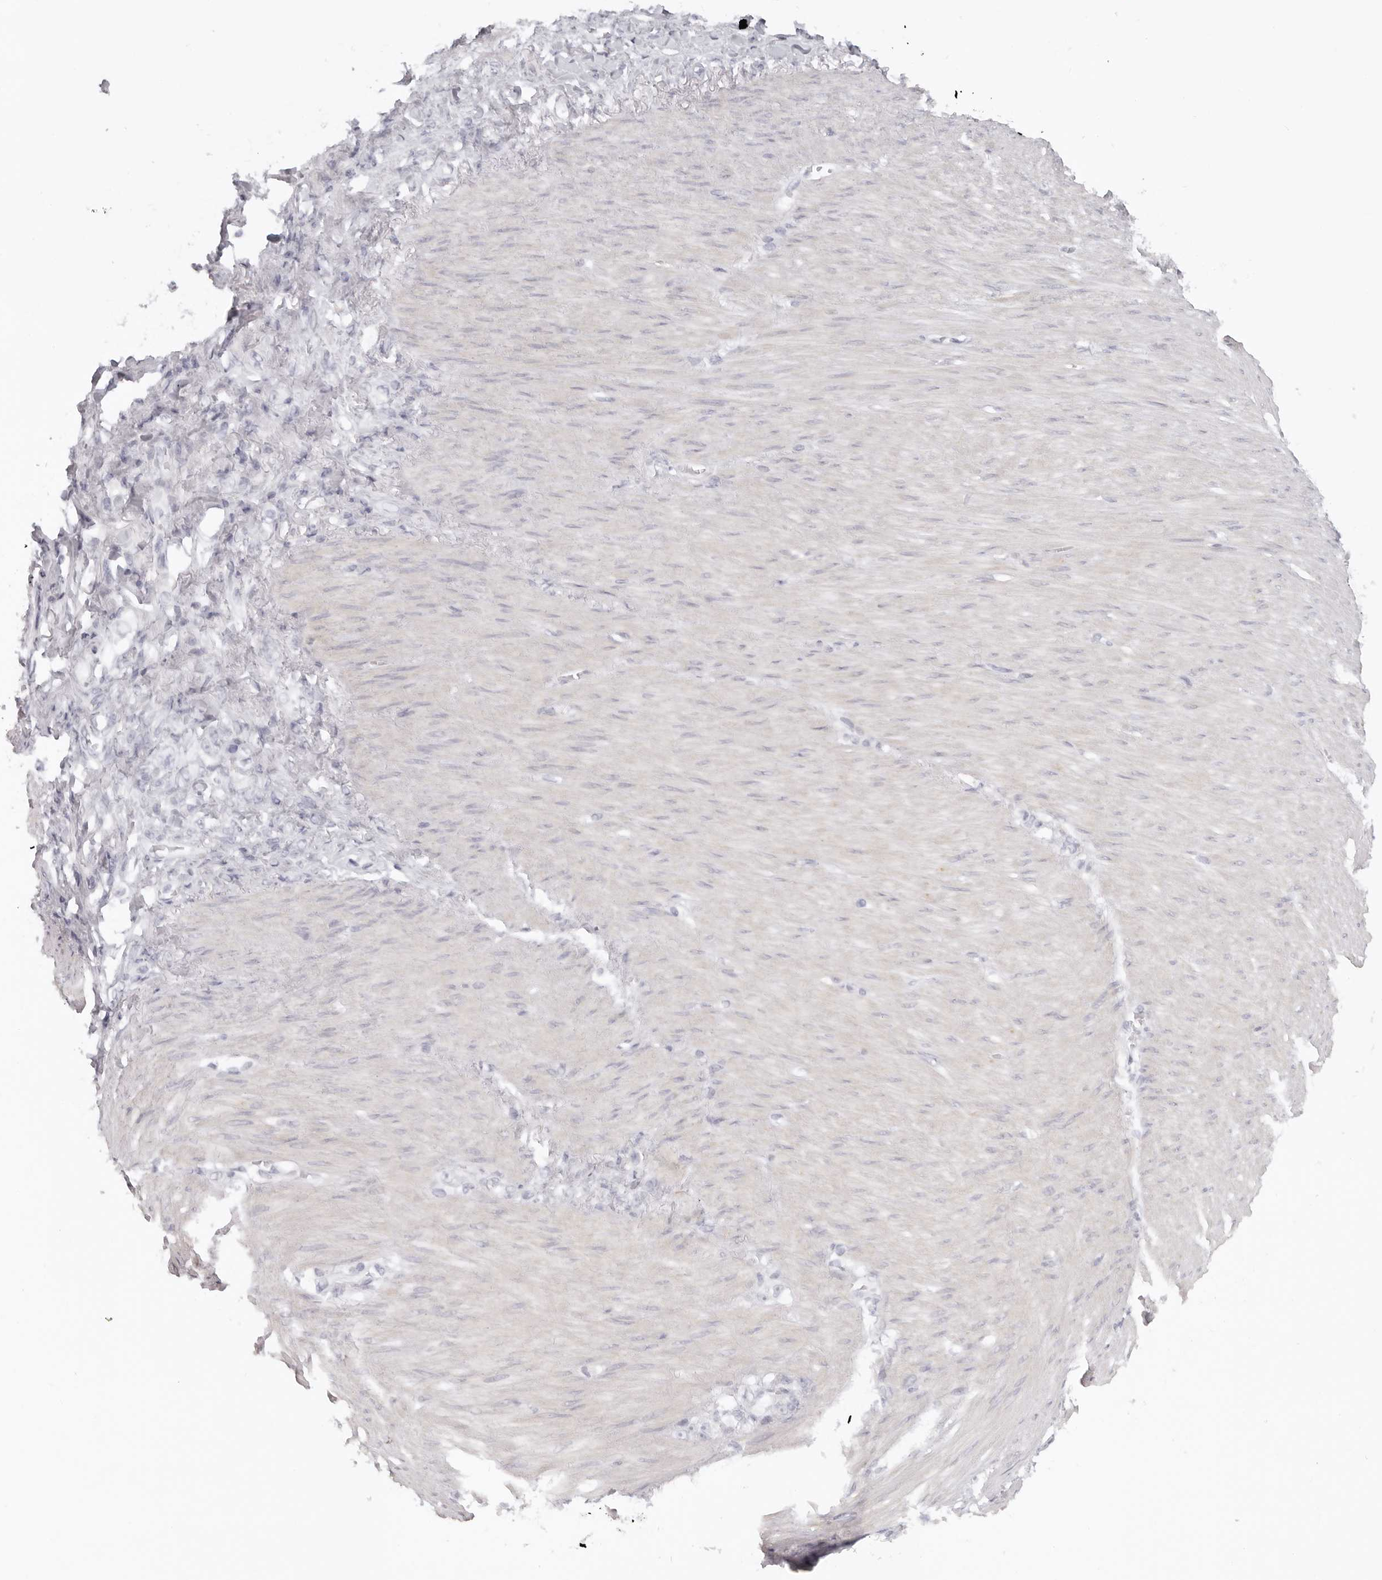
{"staining": {"intensity": "negative", "quantity": "none", "location": "none"}, "tissue": "stomach cancer", "cell_type": "Tumor cells", "image_type": "cancer", "snomed": [{"axis": "morphology", "description": "Normal tissue, NOS"}, {"axis": "morphology", "description": "Adenocarcinoma, NOS"}, {"axis": "topography", "description": "Stomach"}], "caption": "Immunohistochemistry (IHC) micrograph of neoplastic tissue: stomach cancer (adenocarcinoma) stained with DAB (3,3'-diaminobenzidine) shows no significant protein expression in tumor cells.", "gene": "RXFP1", "patient": {"sex": "male", "age": 82}}